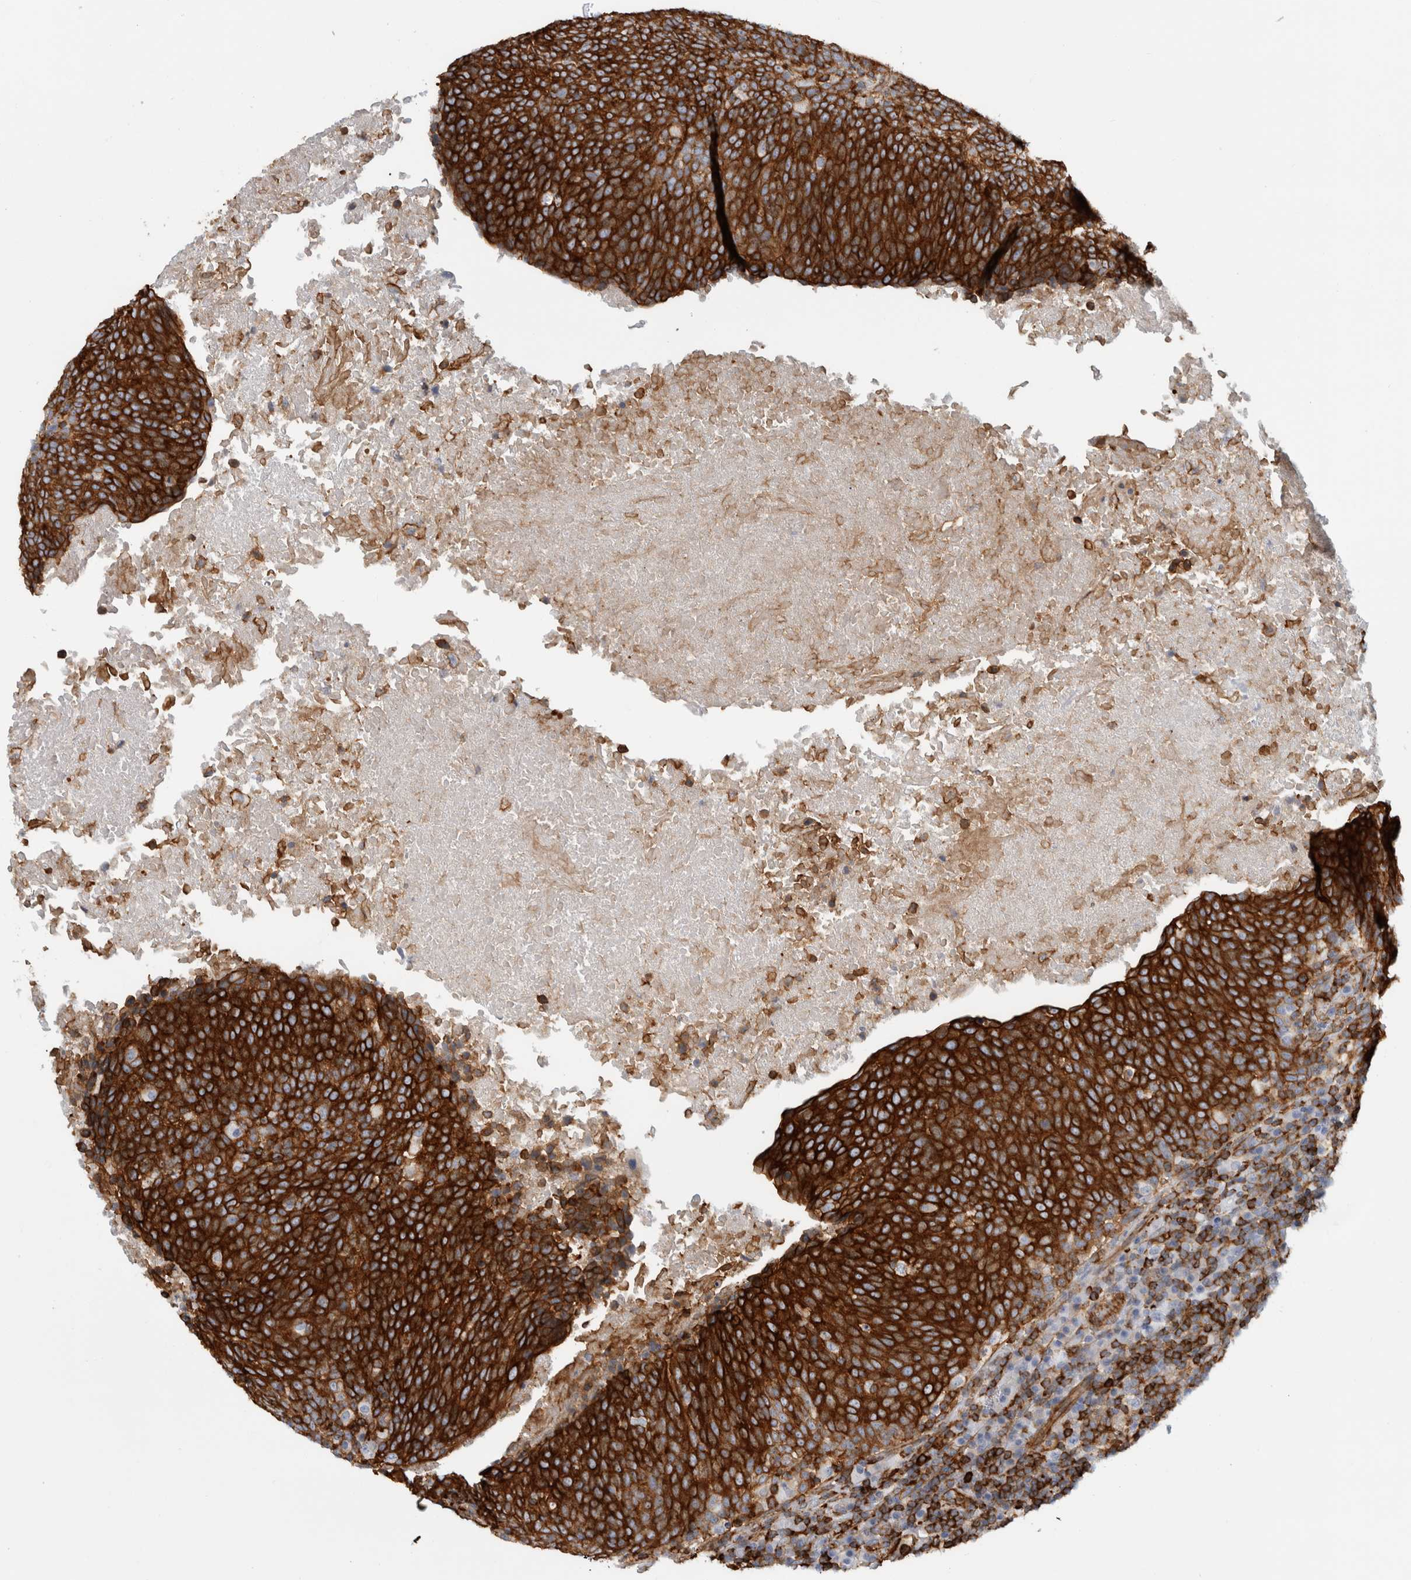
{"staining": {"intensity": "strong", "quantity": ">75%", "location": "cytoplasmic/membranous"}, "tissue": "head and neck cancer", "cell_type": "Tumor cells", "image_type": "cancer", "snomed": [{"axis": "morphology", "description": "Squamous cell carcinoma, NOS"}, {"axis": "morphology", "description": "Squamous cell carcinoma, metastatic, NOS"}, {"axis": "topography", "description": "Lymph node"}, {"axis": "topography", "description": "Head-Neck"}], "caption": "An IHC image of tumor tissue is shown. Protein staining in brown labels strong cytoplasmic/membranous positivity in head and neck cancer (metastatic squamous cell carcinoma) within tumor cells.", "gene": "AHNAK", "patient": {"sex": "male", "age": 62}}